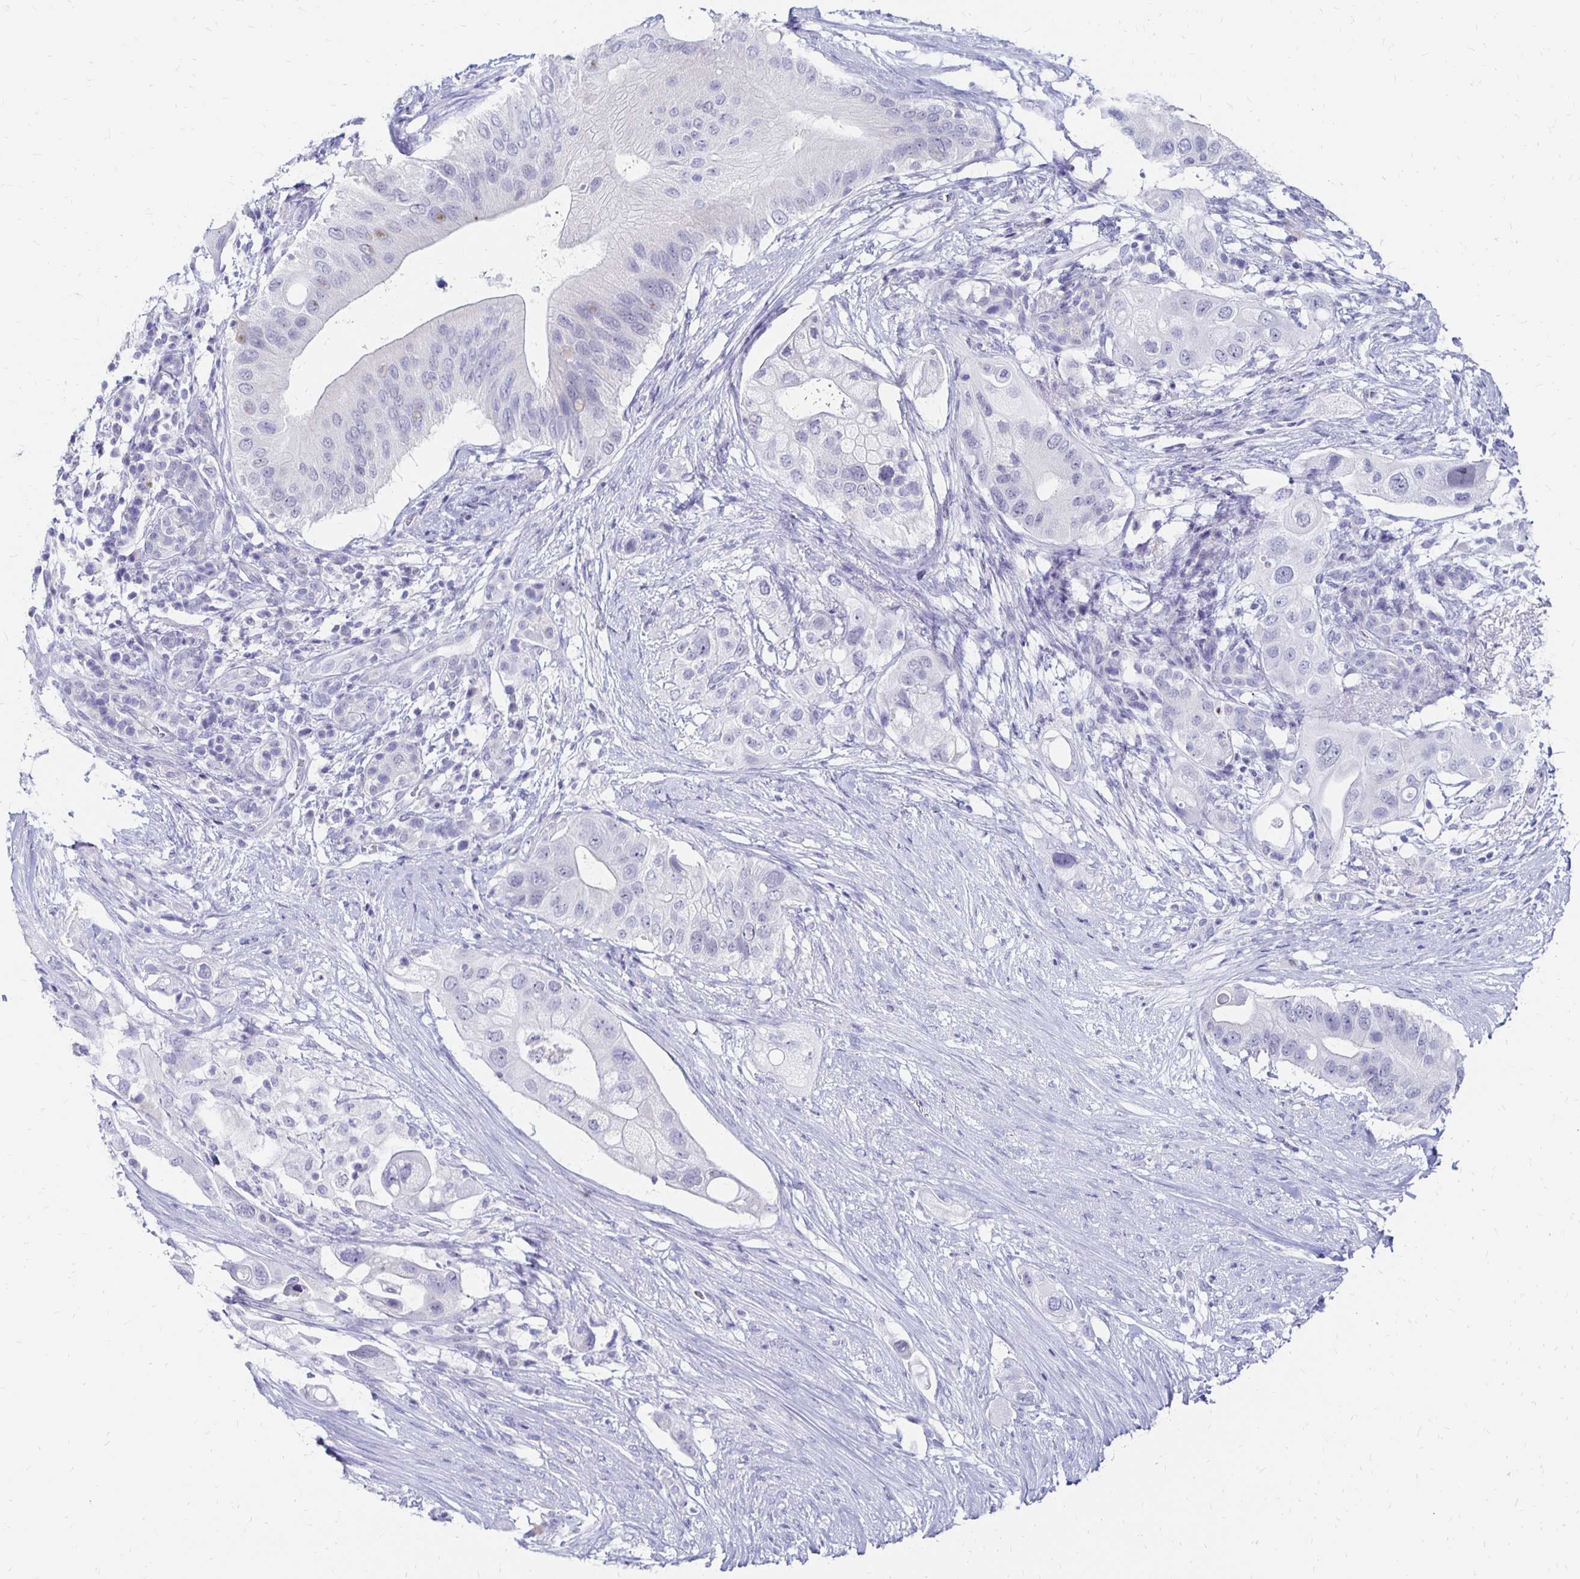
{"staining": {"intensity": "negative", "quantity": "none", "location": "none"}, "tissue": "pancreatic cancer", "cell_type": "Tumor cells", "image_type": "cancer", "snomed": [{"axis": "morphology", "description": "Adenocarcinoma, NOS"}, {"axis": "topography", "description": "Pancreas"}], "caption": "Histopathology image shows no protein positivity in tumor cells of pancreatic cancer (adenocarcinoma) tissue.", "gene": "SYT2", "patient": {"sex": "female", "age": 72}}